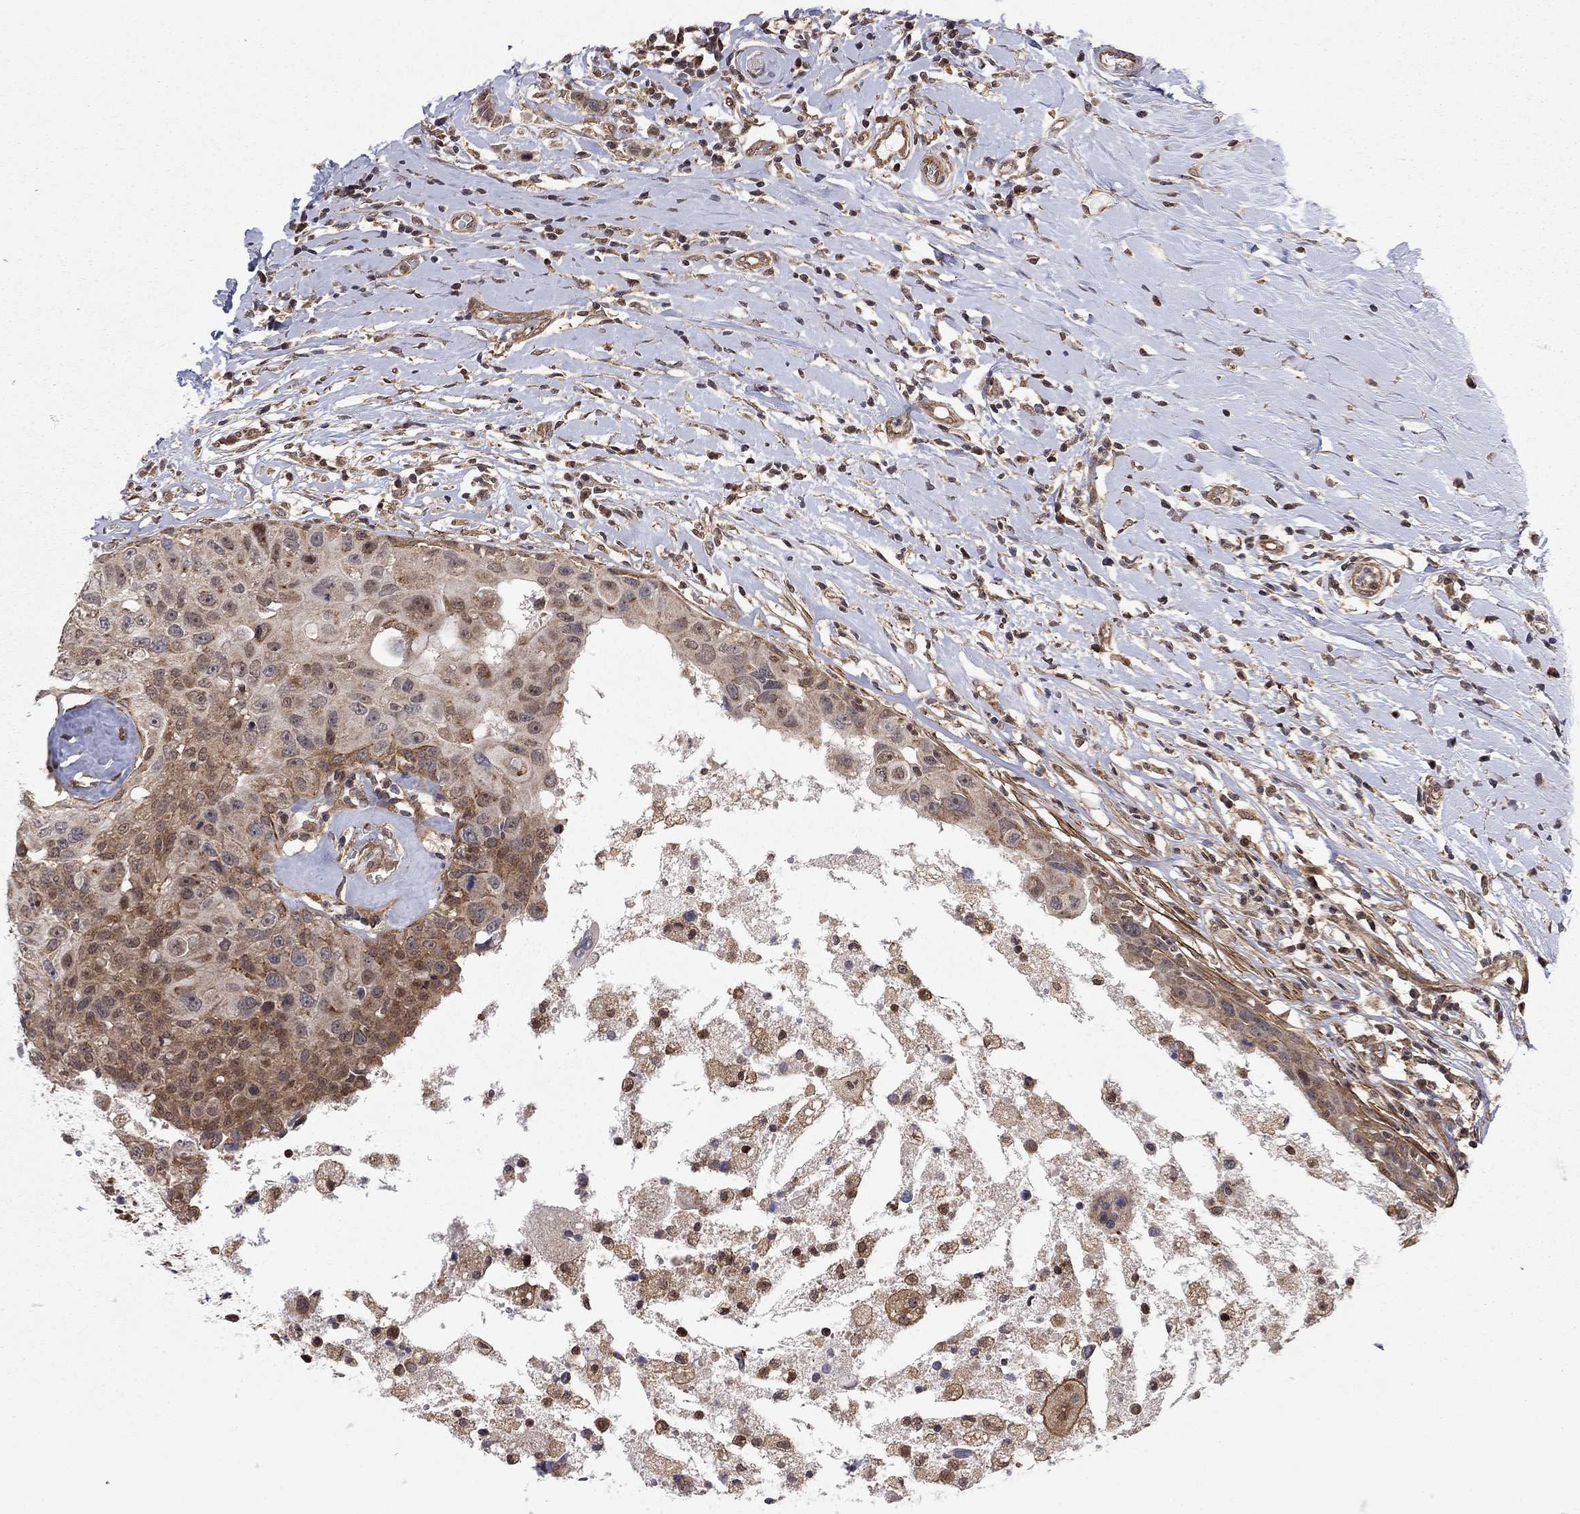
{"staining": {"intensity": "moderate", "quantity": "25%-75%", "location": "cytoplasmic/membranous"}, "tissue": "breast cancer", "cell_type": "Tumor cells", "image_type": "cancer", "snomed": [{"axis": "morphology", "description": "Duct carcinoma"}, {"axis": "topography", "description": "Breast"}], "caption": "About 25%-75% of tumor cells in human breast infiltrating ductal carcinoma display moderate cytoplasmic/membranous protein expression as visualized by brown immunohistochemical staining.", "gene": "TDP1", "patient": {"sex": "female", "age": 27}}